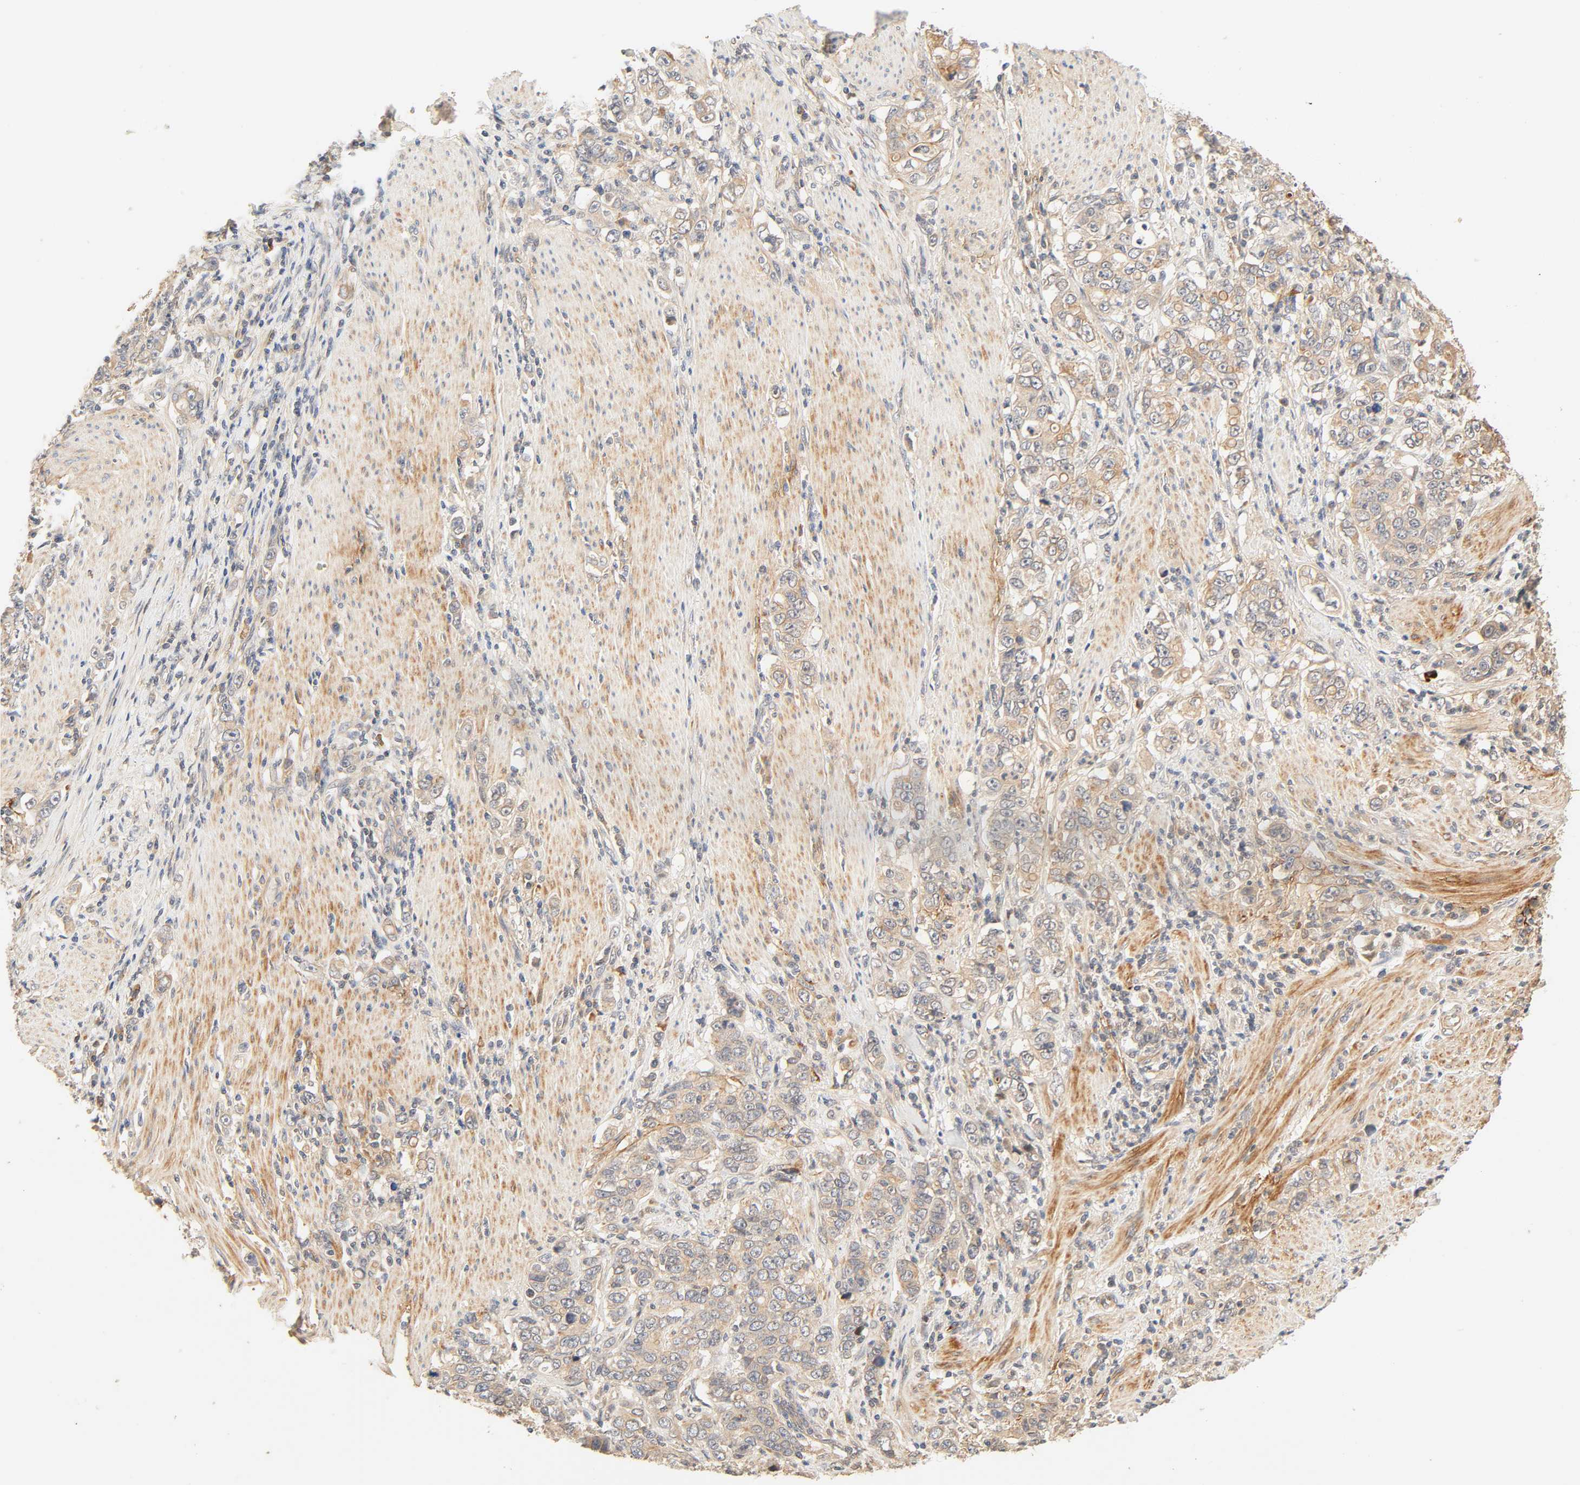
{"staining": {"intensity": "weak", "quantity": "25%-75%", "location": "cytoplasmic/membranous"}, "tissue": "stomach cancer", "cell_type": "Tumor cells", "image_type": "cancer", "snomed": [{"axis": "morphology", "description": "Adenocarcinoma, NOS"}, {"axis": "topography", "description": "Stomach, lower"}], "caption": "Immunohistochemistry of human stomach cancer reveals low levels of weak cytoplasmic/membranous expression in approximately 25%-75% of tumor cells.", "gene": "CACNA1G", "patient": {"sex": "female", "age": 72}}